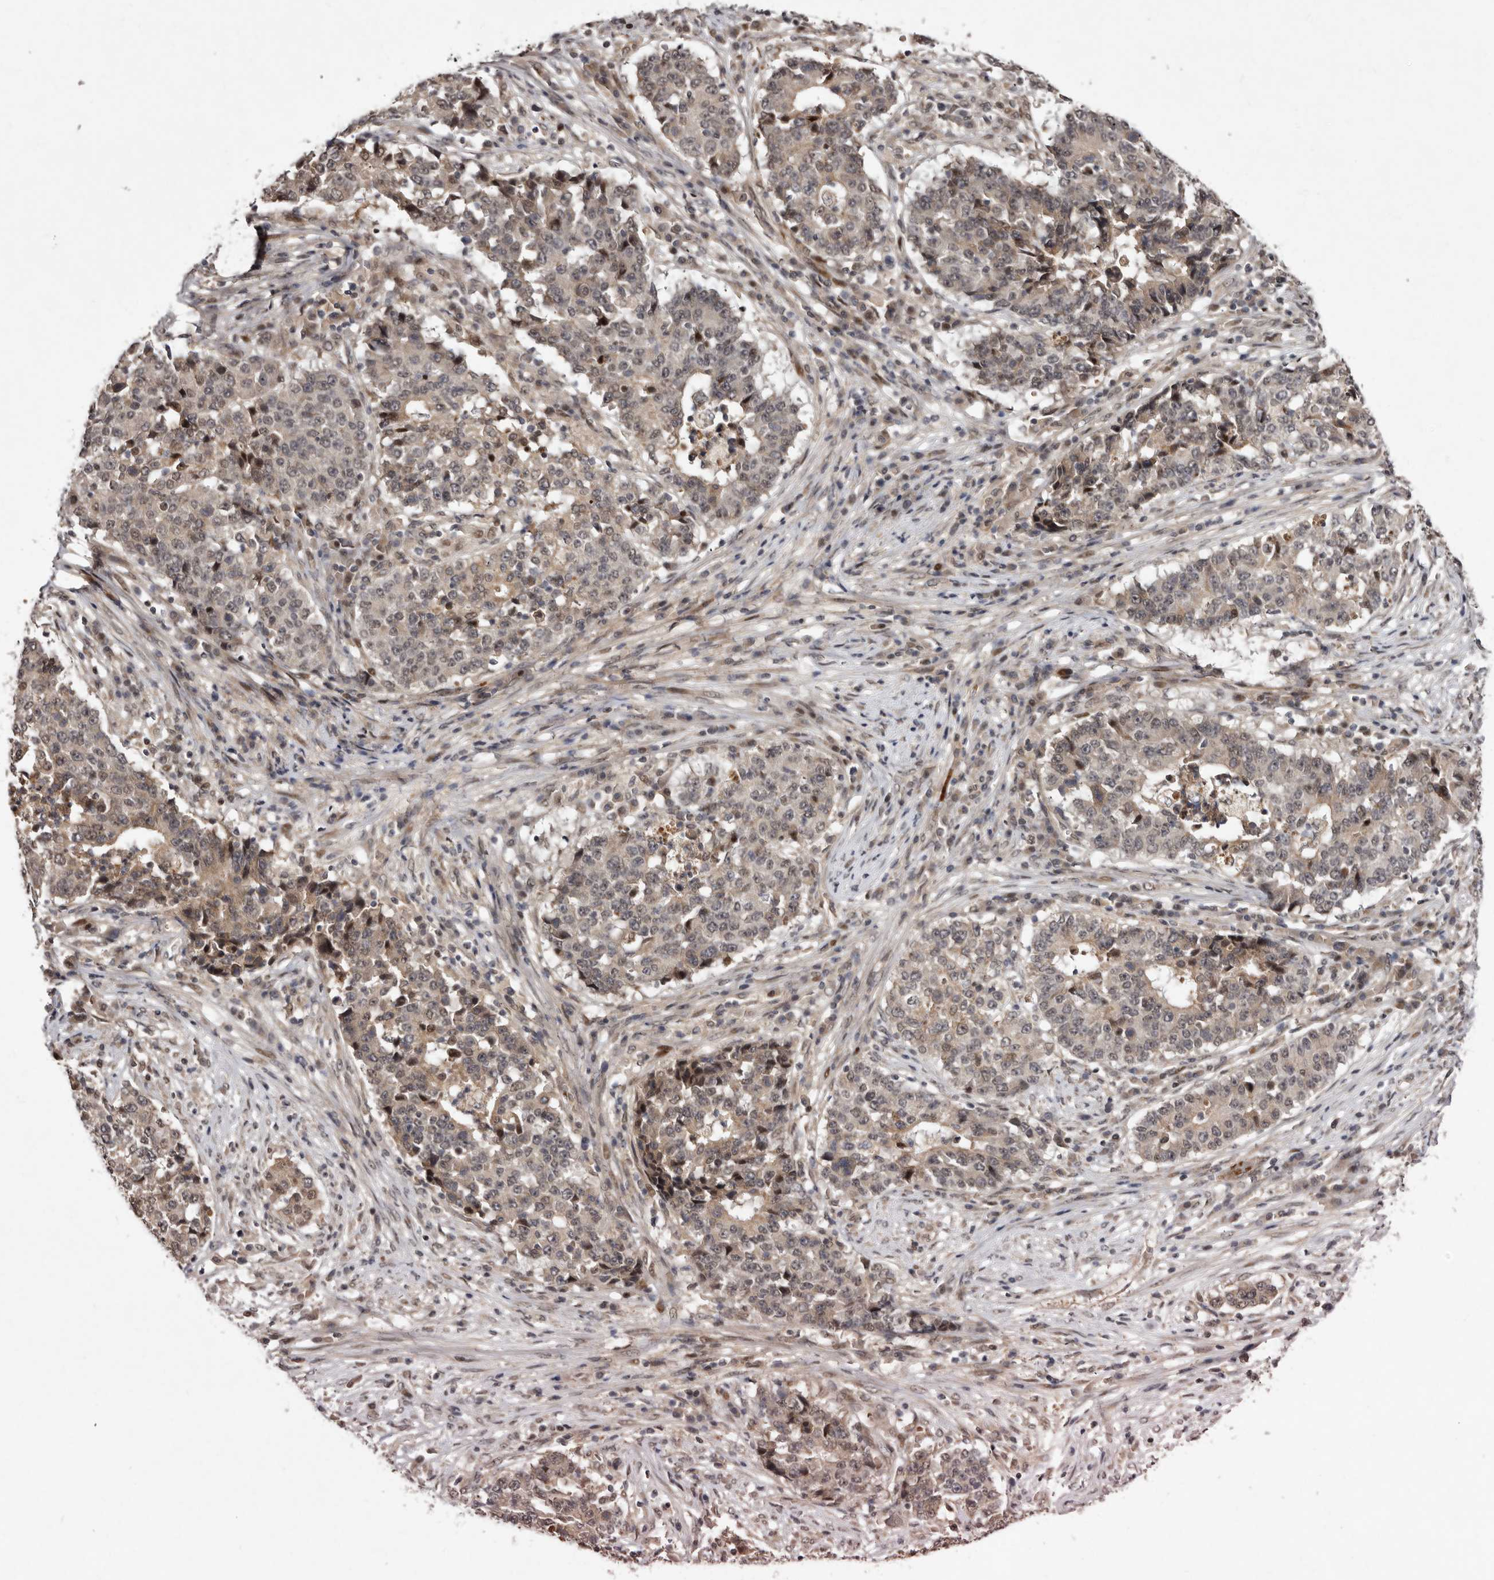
{"staining": {"intensity": "weak", "quantity": ">75%", "location": "cytoplasmic/membranous"}, "tissue": "stomach cancer", "cell_type": "Tumor cells", "image_type": "cancer", "snomed": [{"axis": "morphology", "description": "Adenocarcinoma, NOS"}, {"axis": "topography", "description": "Stomach"}], "caption": "DAB (3,3'-diaminobenzidine) immunohistochemical staining of human stomach cancer displays weak cytoplasmic/membranous protein expression in approximately >75% of tumor cells.", "gene": "ABL1", "patient": {"sex": "male", "age": 59}}